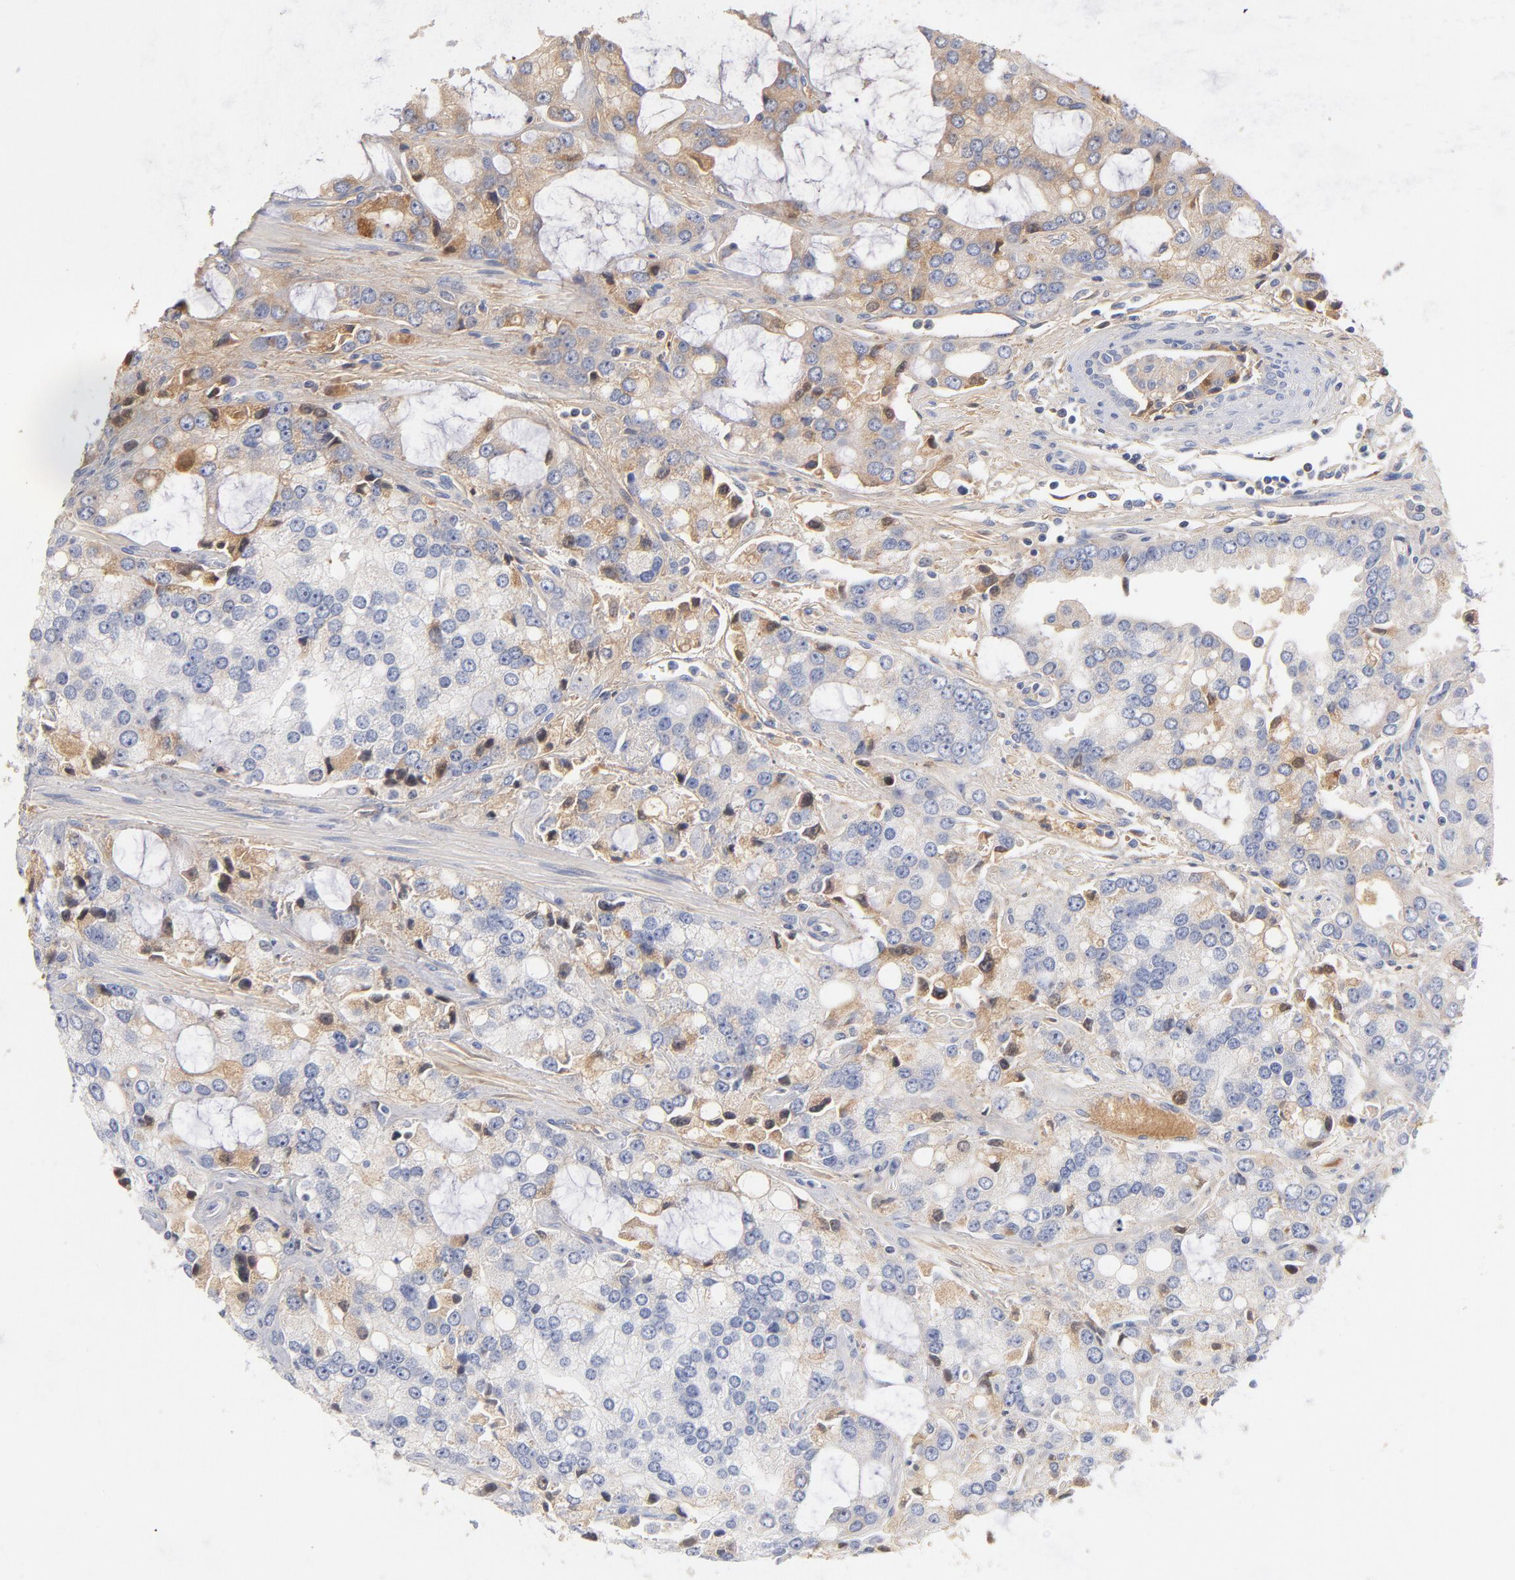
{"staining": {"intensity": "moderate", "quantity": ">75%", "location": "cytoplasmic/membranous"}, "tissue": "prostate cancer", "cell_type": "Tumor cells", "image_type": "cancer", "snomed": [{"axis": "morphology", "description": "Adenocarcinoma, High grade"}, {"axis": "topography", "description": "Prostate"}], "caption": "Prostate cancer (high-grade adenocarcinoma) tissue reveals moderate cytoplasmic/membranous expression in approximately >75% of tumor cells The staining was performed using DAB (3,3'-diaminobenzidine), with brown indicating positive protein expression. Nuclei are stained blue with hematoxylin.", "gene": "C3", "patient": {"sex": "male", "age": 67}}